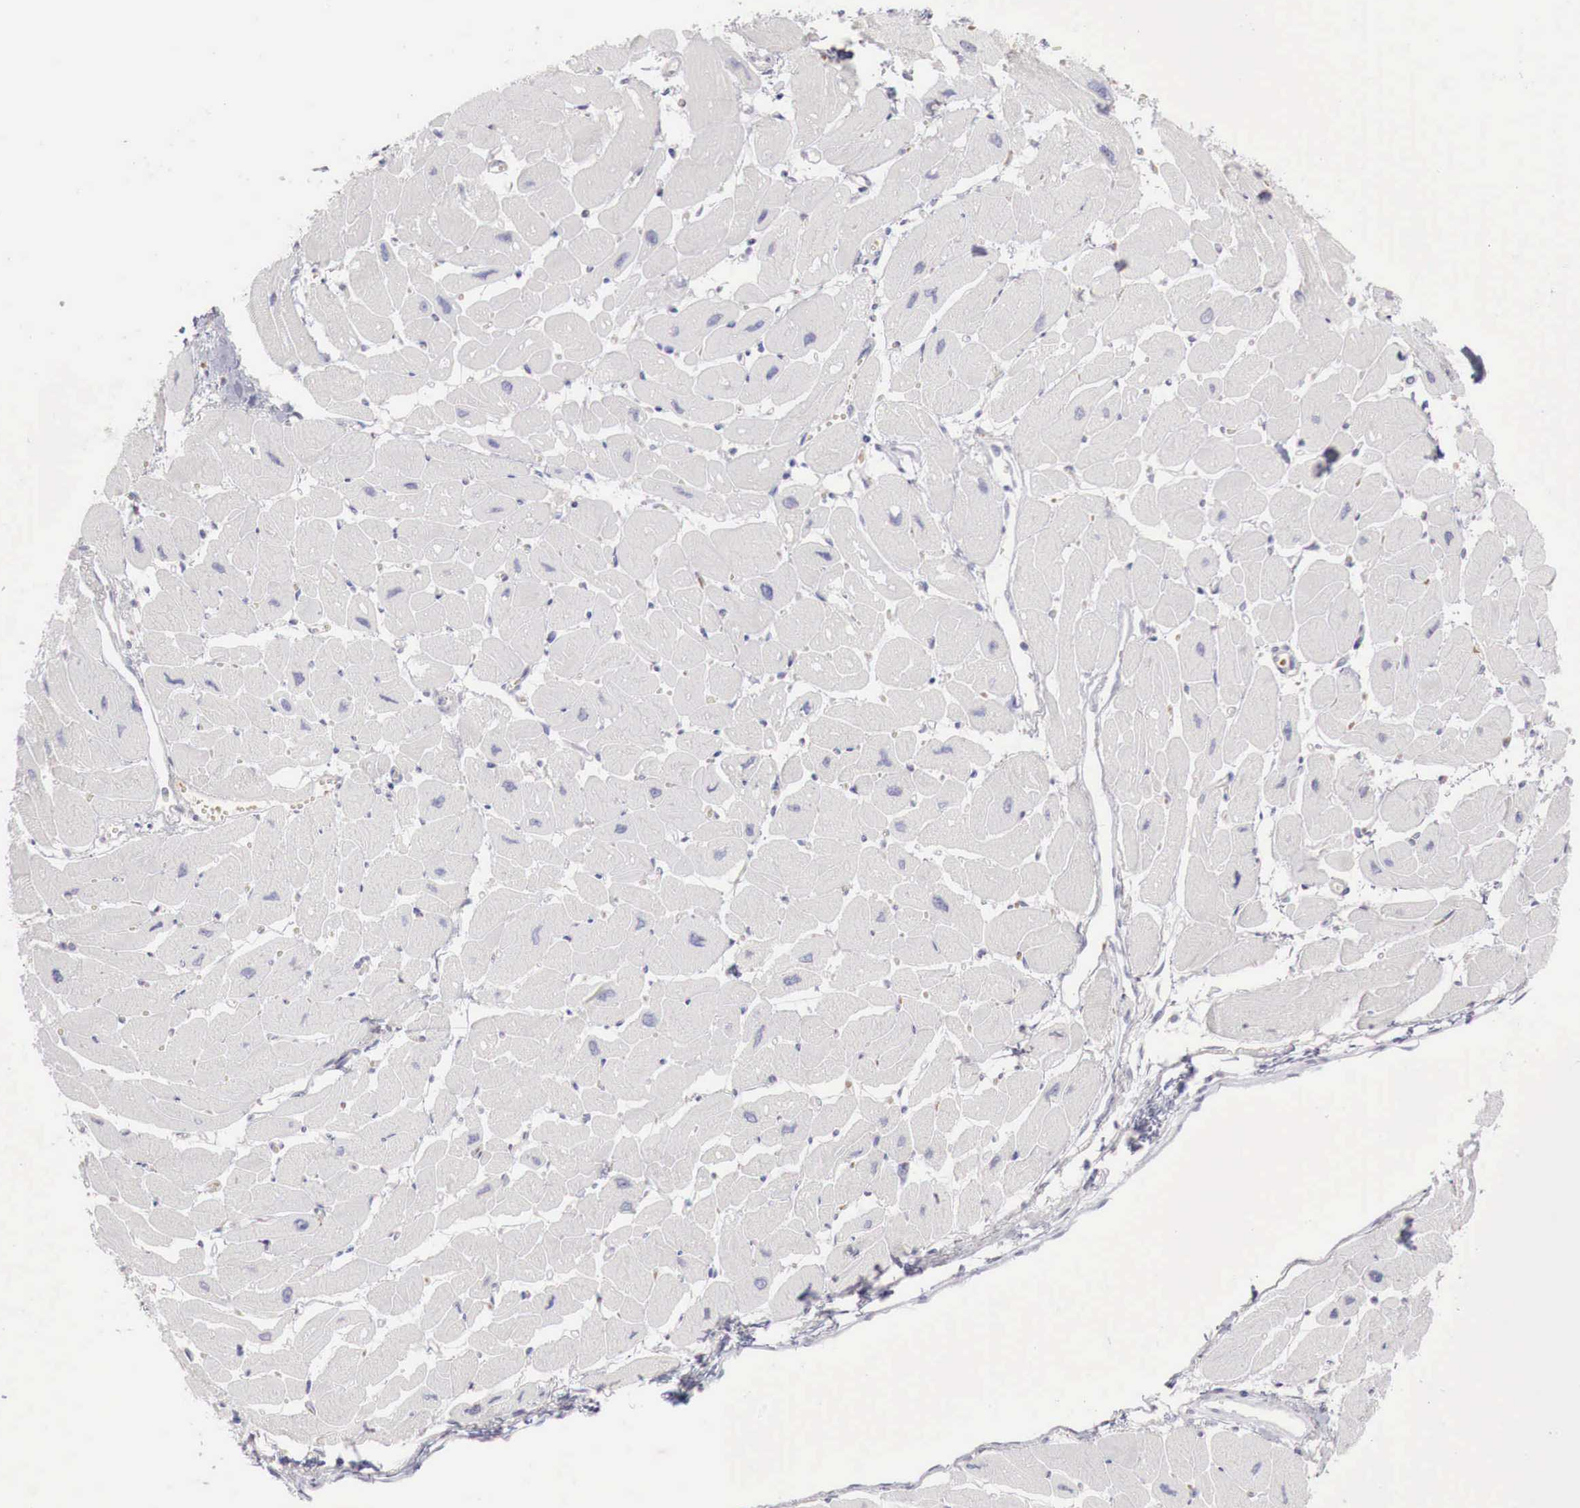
{"staining": {"intensity": "negative", "quantity": "none", "location": "none"}, "tissue": "heart muscle", "cell_type": "Cardiomyocytes", "image_type": "normal", "snomed": [{"axis": "morphology", "description": "Normal tissue, NOS"}, {"axis": "topography", "description": "Heart"}], "caption": "IHC micrograph of unremarkable heart muscle: human heart muscle stained with DAB displays no significant protein expression in cardiomyocytes.", "gene": "GATA1", "patient": {"sex": "female", "age": 54}}